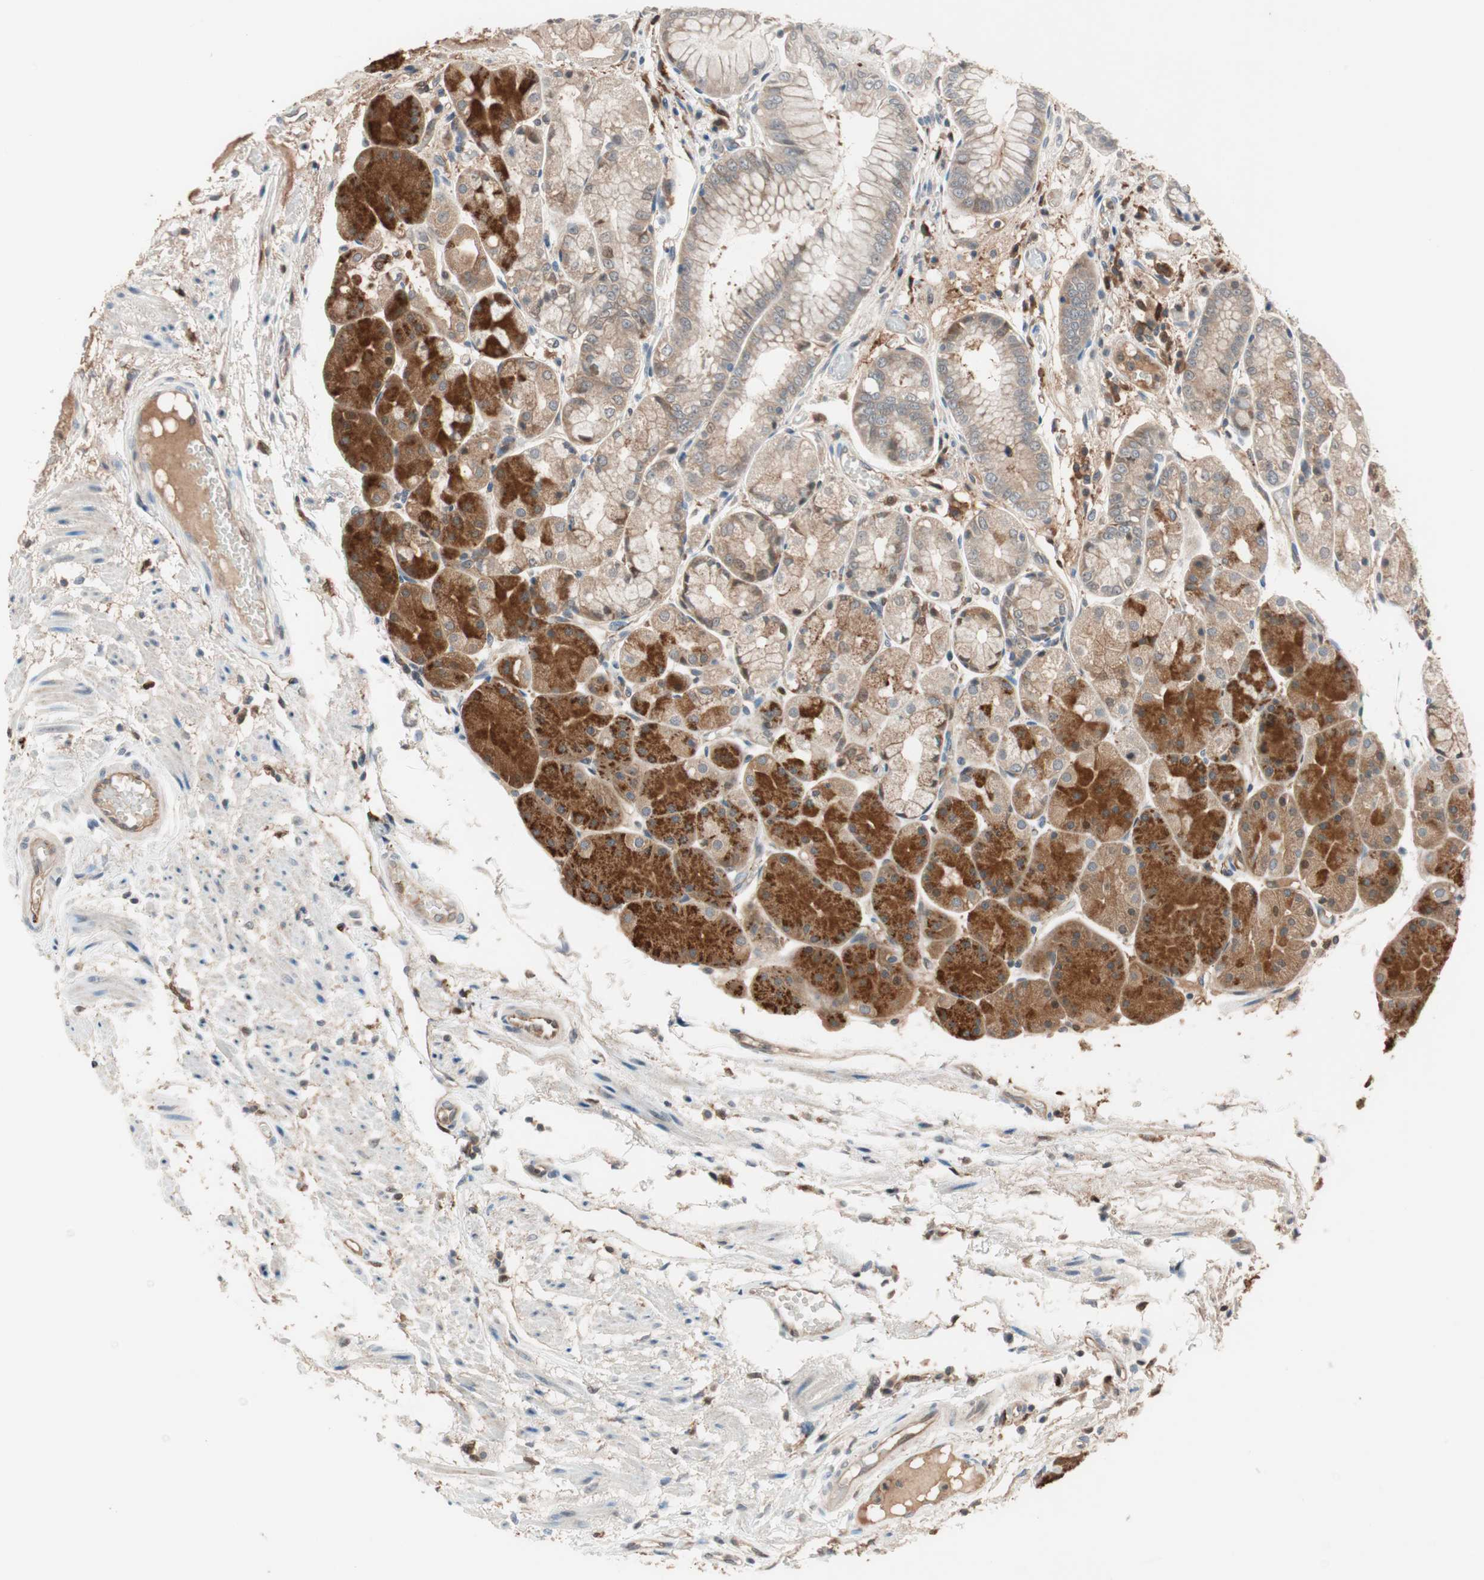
{"staining": {"intensity": "strong", "quantity": "25%-75%", "location": "cytoplasmic/membranous"}, "tissue": "stomach", "cell_type": "Glandular cells", "image_type": "normal", "snomed": [{"axis": "morphology", "description": "Normal tissue, NOS"}, {"axis": "topography", "description": "Stomach, upper"}], "caption": "This image displays IHC staining of unremarkable stomach, with high strong cytoplasmic/membranous expression in about 25%-75% of glandular cells.", "gene": "P3R3URF", "patient": {"sex": "male", "age": 72}}